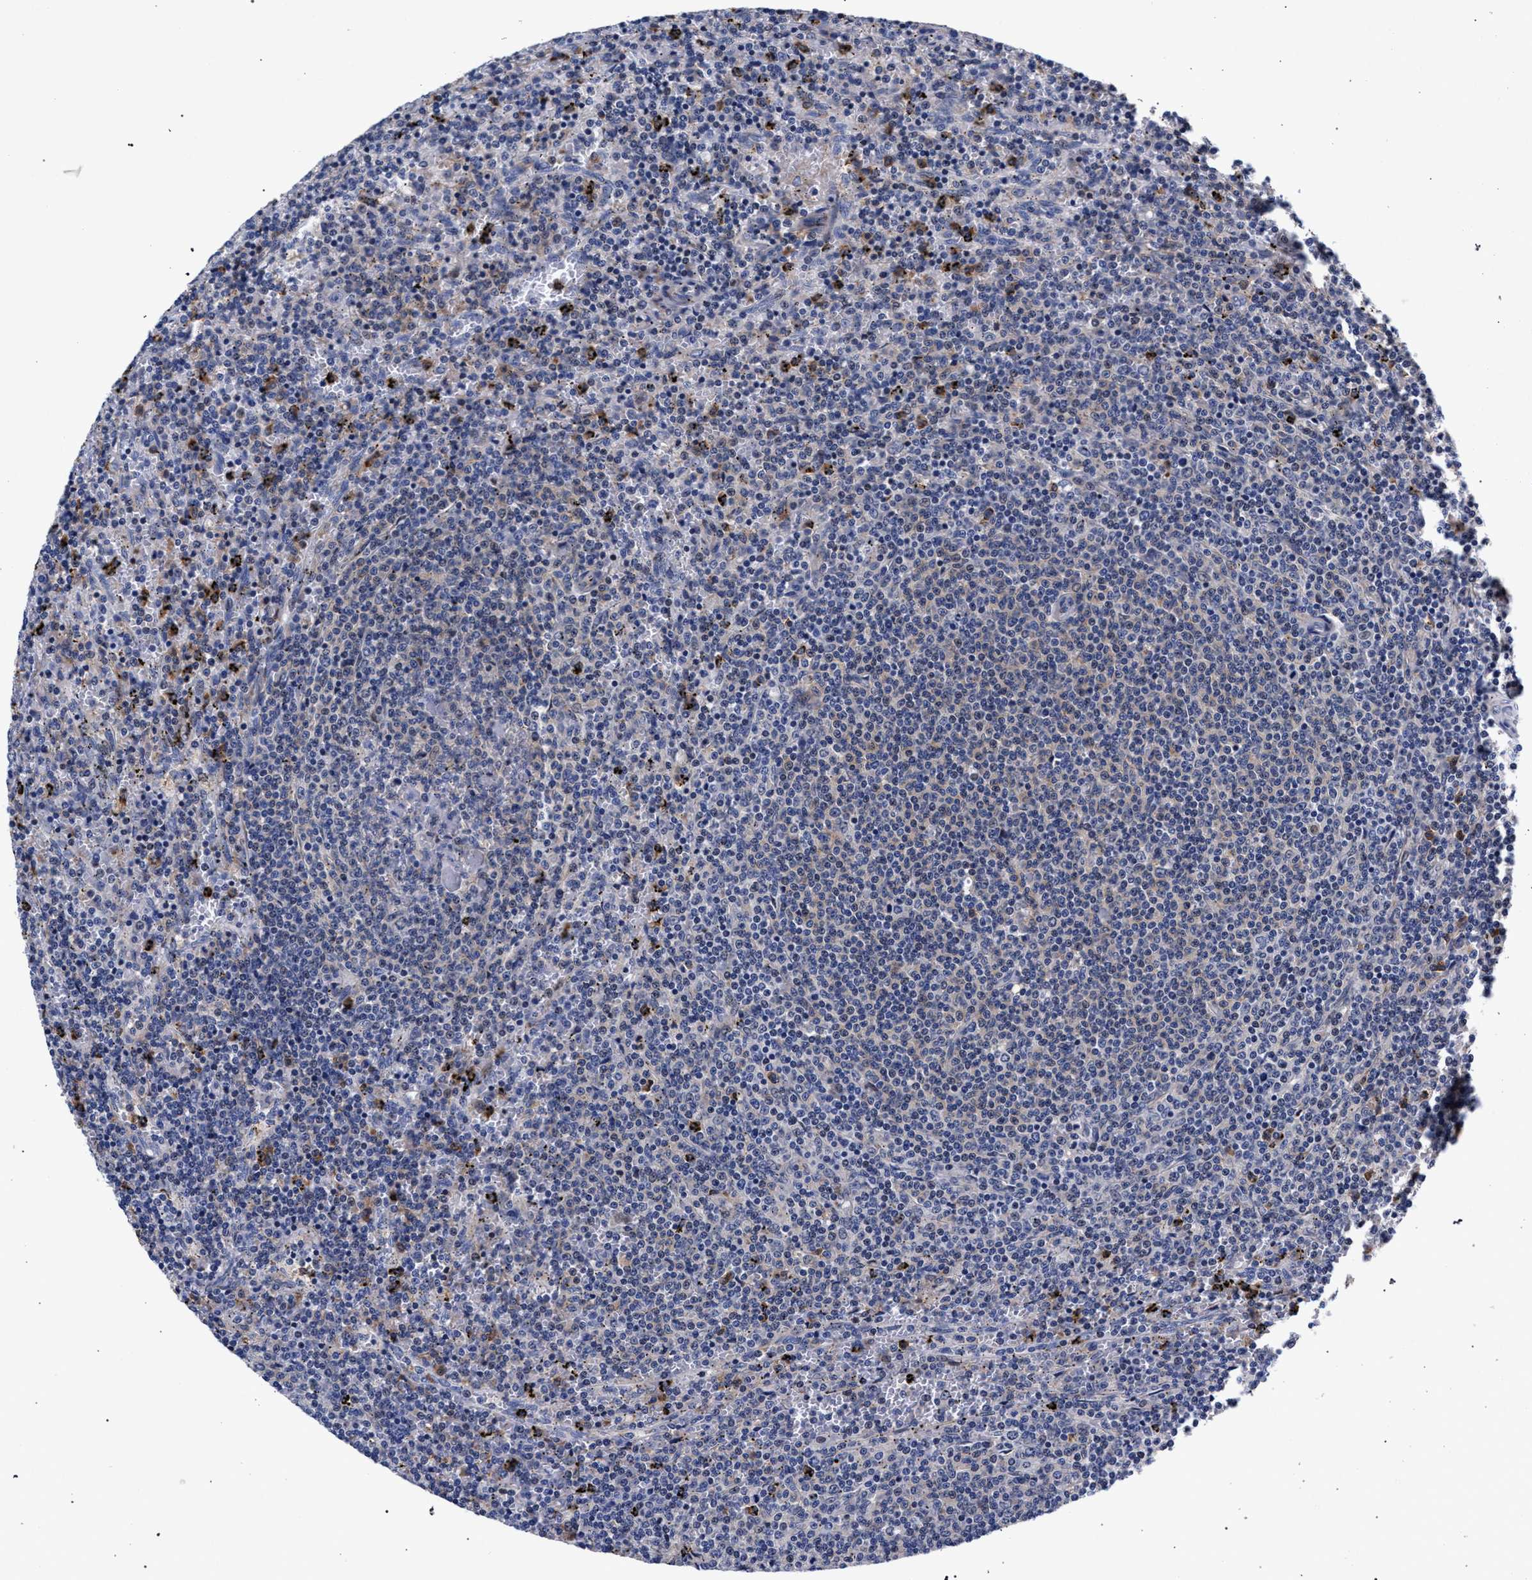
{"staining": {"intensity": "negative", "quantity": "none", "location": "none"}, "tissue": "lymphoma", "cell_type": "Tumor cells", "image_type": "cancer", "snomed": [{"axis": "morphology", "description": "Malignant lymphoma, non-Hodgkin's type, Low grade"}, {"axis": "topography", "description": "Spleen"}], "caption": "Tumor cells are negative for protein expression in human low-grade malignant lymphoma, non-Hodgkin's type.", "gene": "ZNF462", "patient": {"sex": "female", "age": 50}}